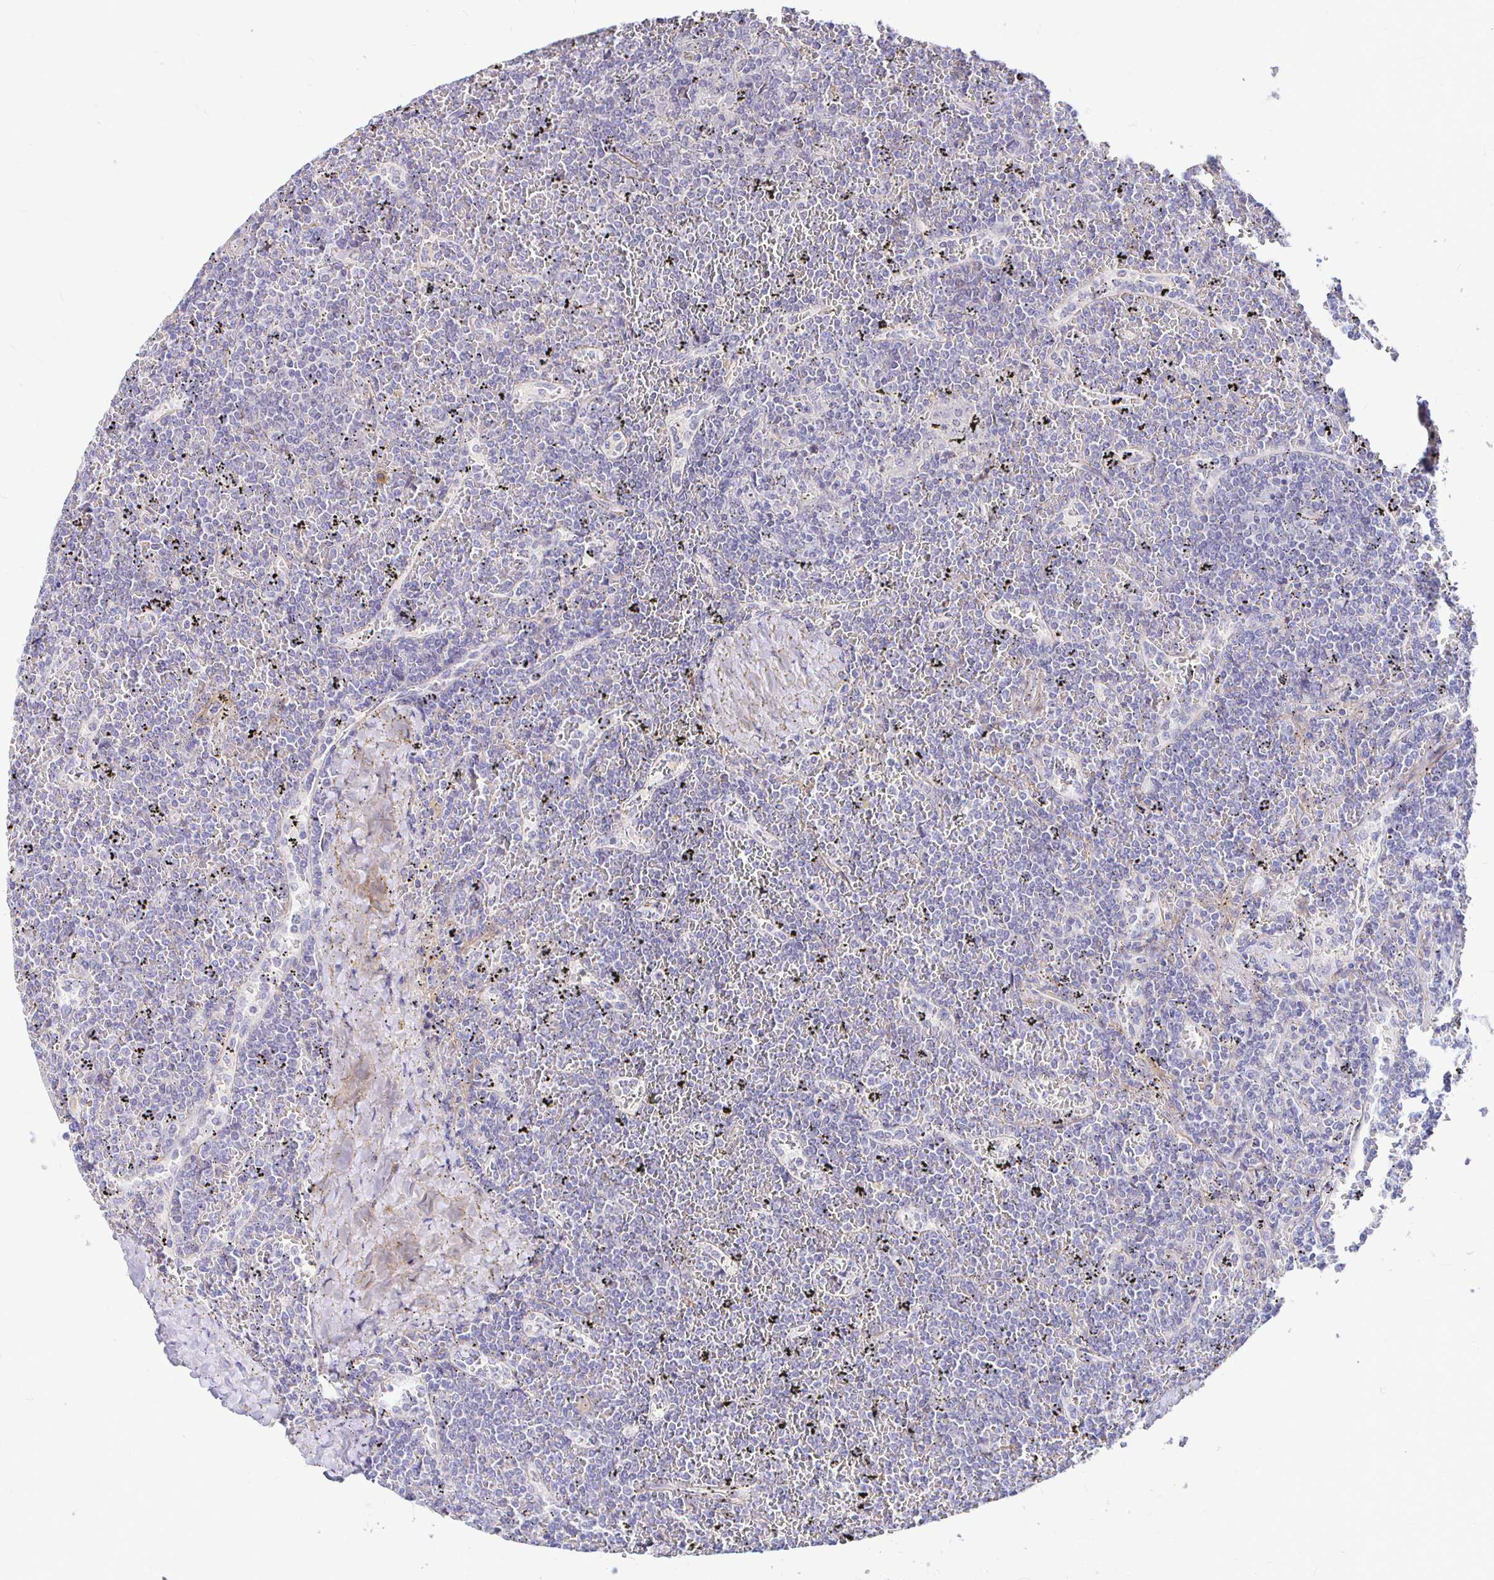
{"staining": {"intensity": "negative", "quantity": "none", "location": "none"}, "tissue": "lymphoma", "cell_type": "Tumor cells", "image_type": "cancer", "snomed": [{"axis": "morphology", "description": "Malignant lymphoma, non-Hodgkin's type, Low grade"}, {"axis": "topography", "description": "Spleen"}], "caption": "Low-grade malignant lymphoma, non-Hodgkin's type stained for a protein using immunohistochemistry (IHC) demonstrates no positivity tumor cells.", "gene": "PALM2AKAP2", "patient": {"sex": "female", "age": 19}}